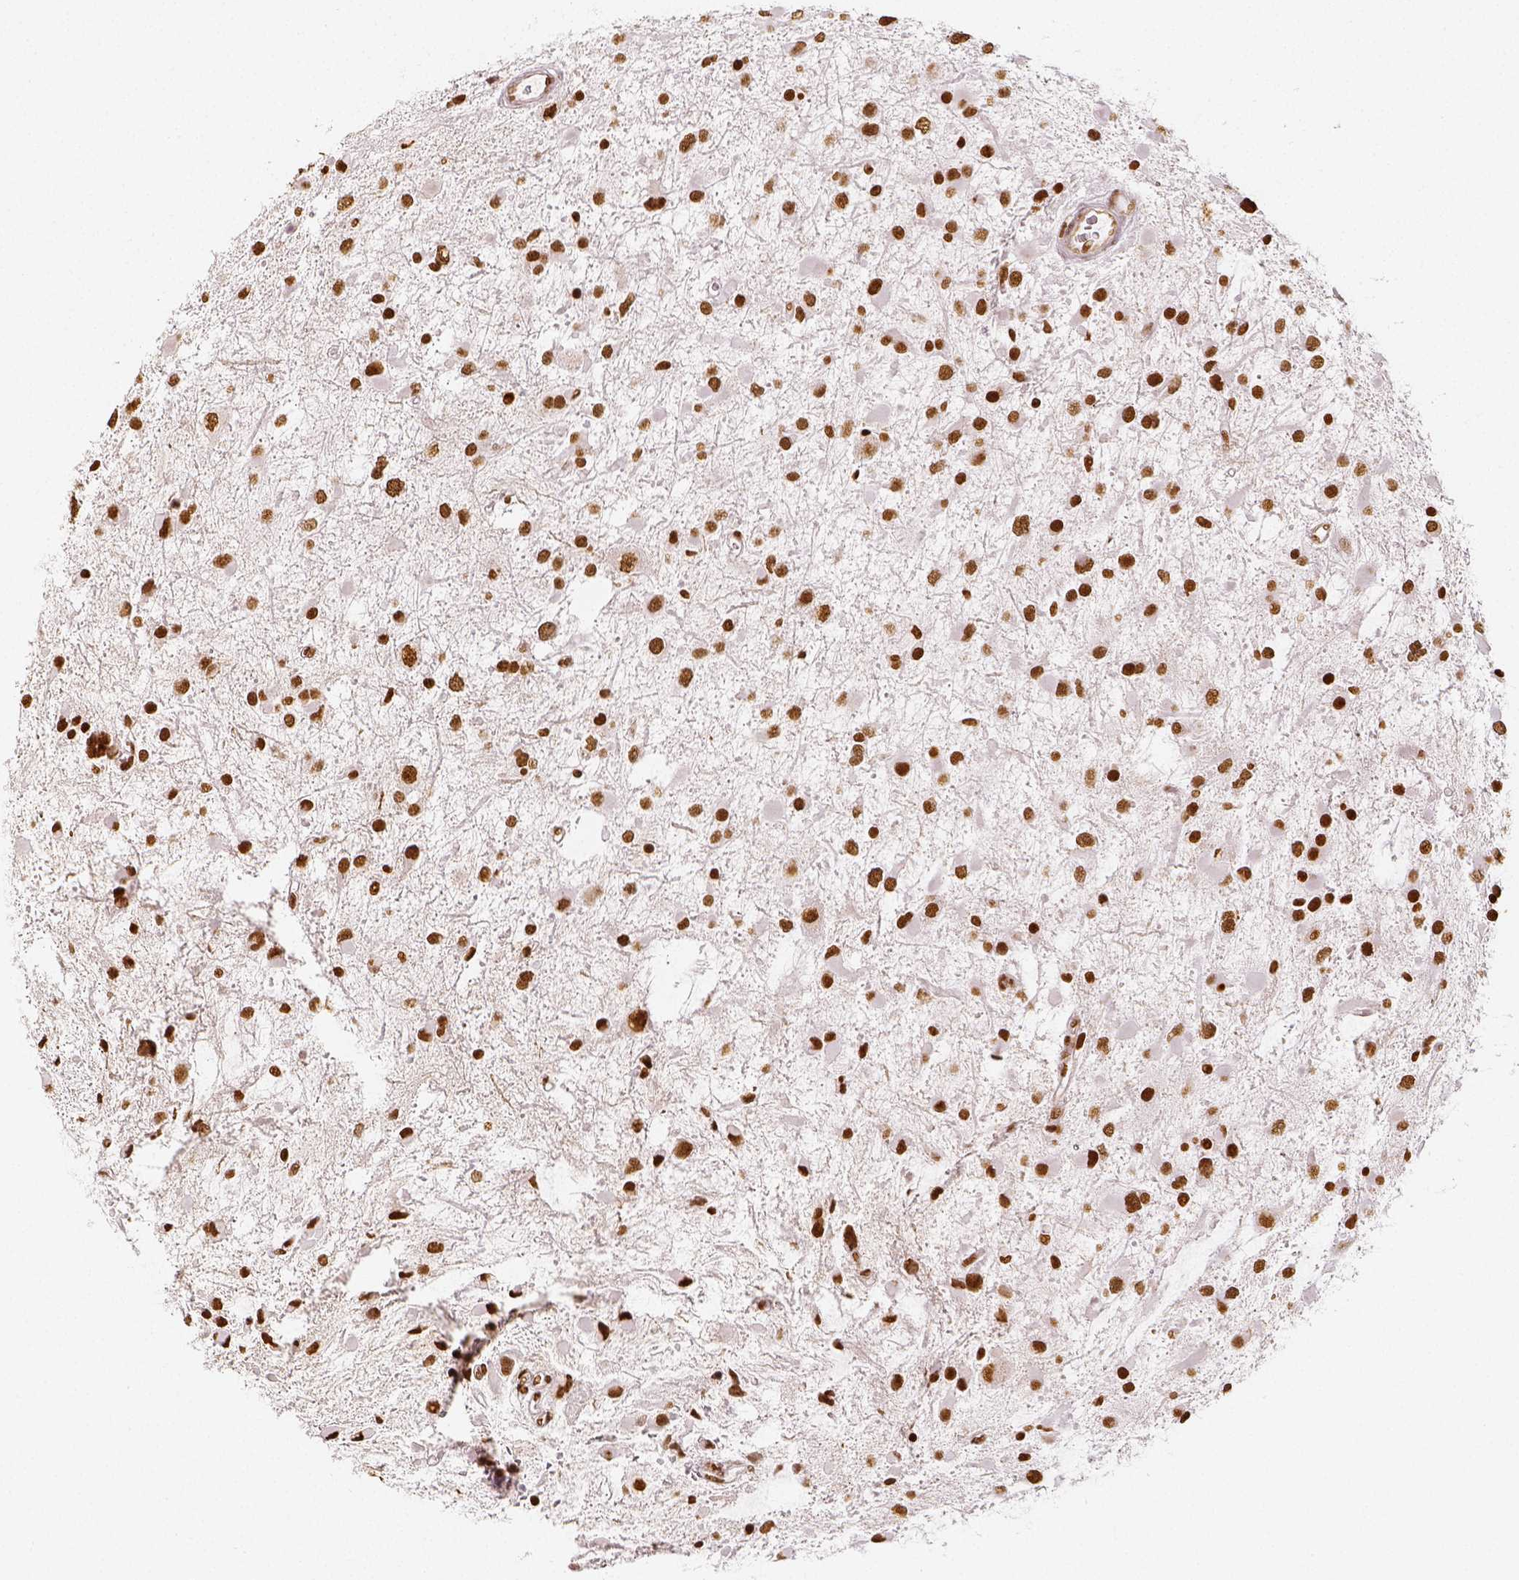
{"staining": {"intensity": "strong", "quantity": ">75%", "location": "nuclear"}, "tissue": "glioma", "cell_type": "Tumor cells", "image_type": "cancer", "snomed": [{"axis": "morphology", "description": "Glioma, malignant, Low grade"}, {"axis": "topography", "description": "Brain"}], "caption": "Immunohistochemistry (IHC) of human malignant glioma (low-grade) demonstrates high levels of strong nuclear staining in approximately >75% of tumor cells. (Stains: DAB (3,3'-diaminobenzidine) in brown, nuclei in blue, Microscopy: brightfield microscopy at high magnification).", "gene": "KDM5B", "patient": {"sex": "female", "age": 32}}